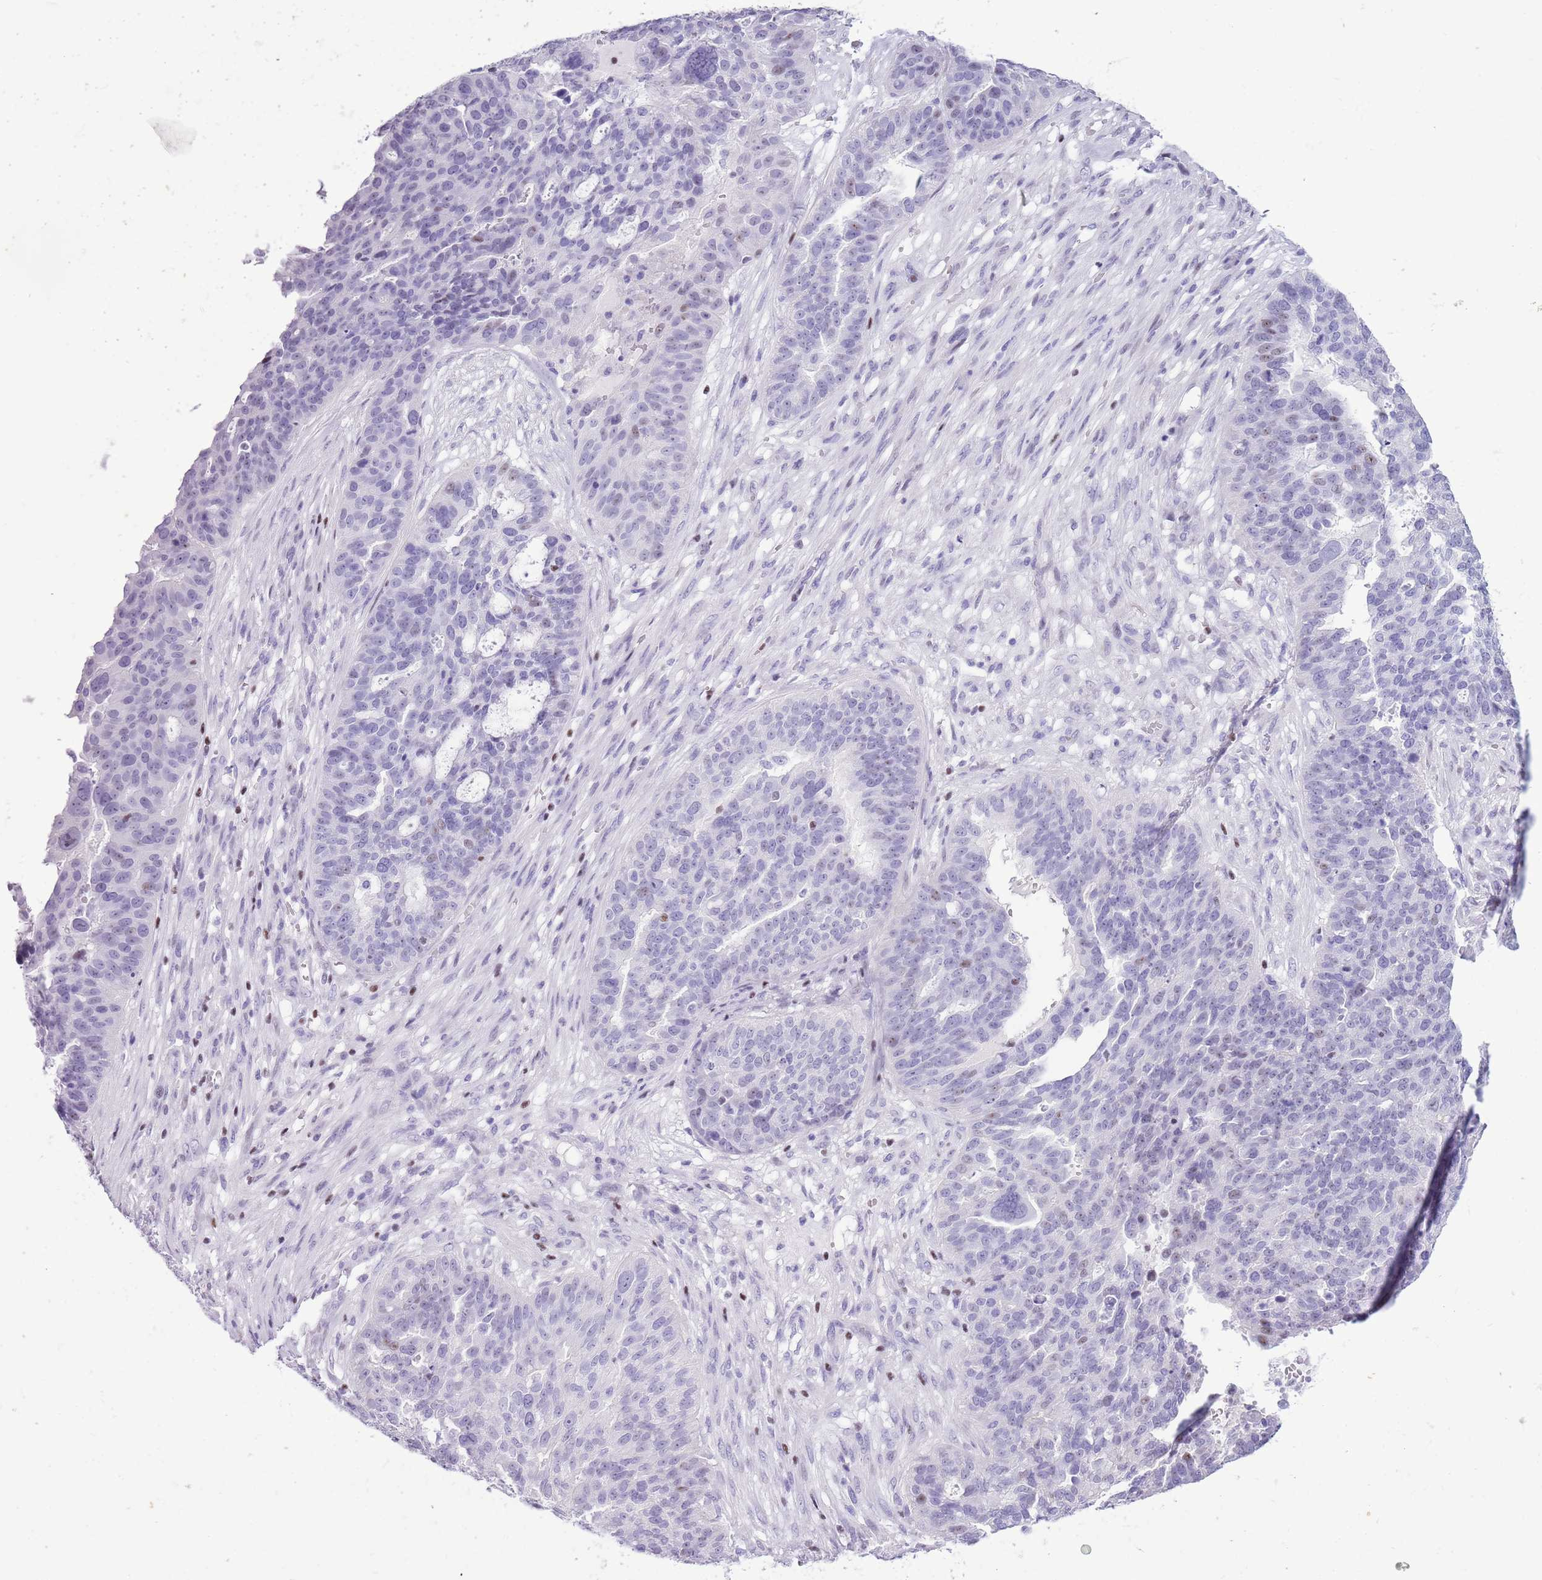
{"staining": {"intensity": "negative", "quantity": "none", "location": "none"}, "tissue": "ovarian cancer", "cell_type": "Tumor cells", "image_type": "cancer", "snomed": [{"axis": "morphology", "description": "Cystadenocarcinoma, serous, NOS"}, {"axis": "topography", "description": "Ovary"}], "caption": "Immunohistochemistry photomicrograph of human ovarian serous cystadenocarcinoma stained for a protein (brown), which reveals no positivity in tumor cells. The staining is performed using DAB (3,3'-diaminobenzidine) brown chromogen with nuclei counter-stained in using hematoxylin.", "gene": "BCL11B", "patient": {"sex": "female", "age": 59}}